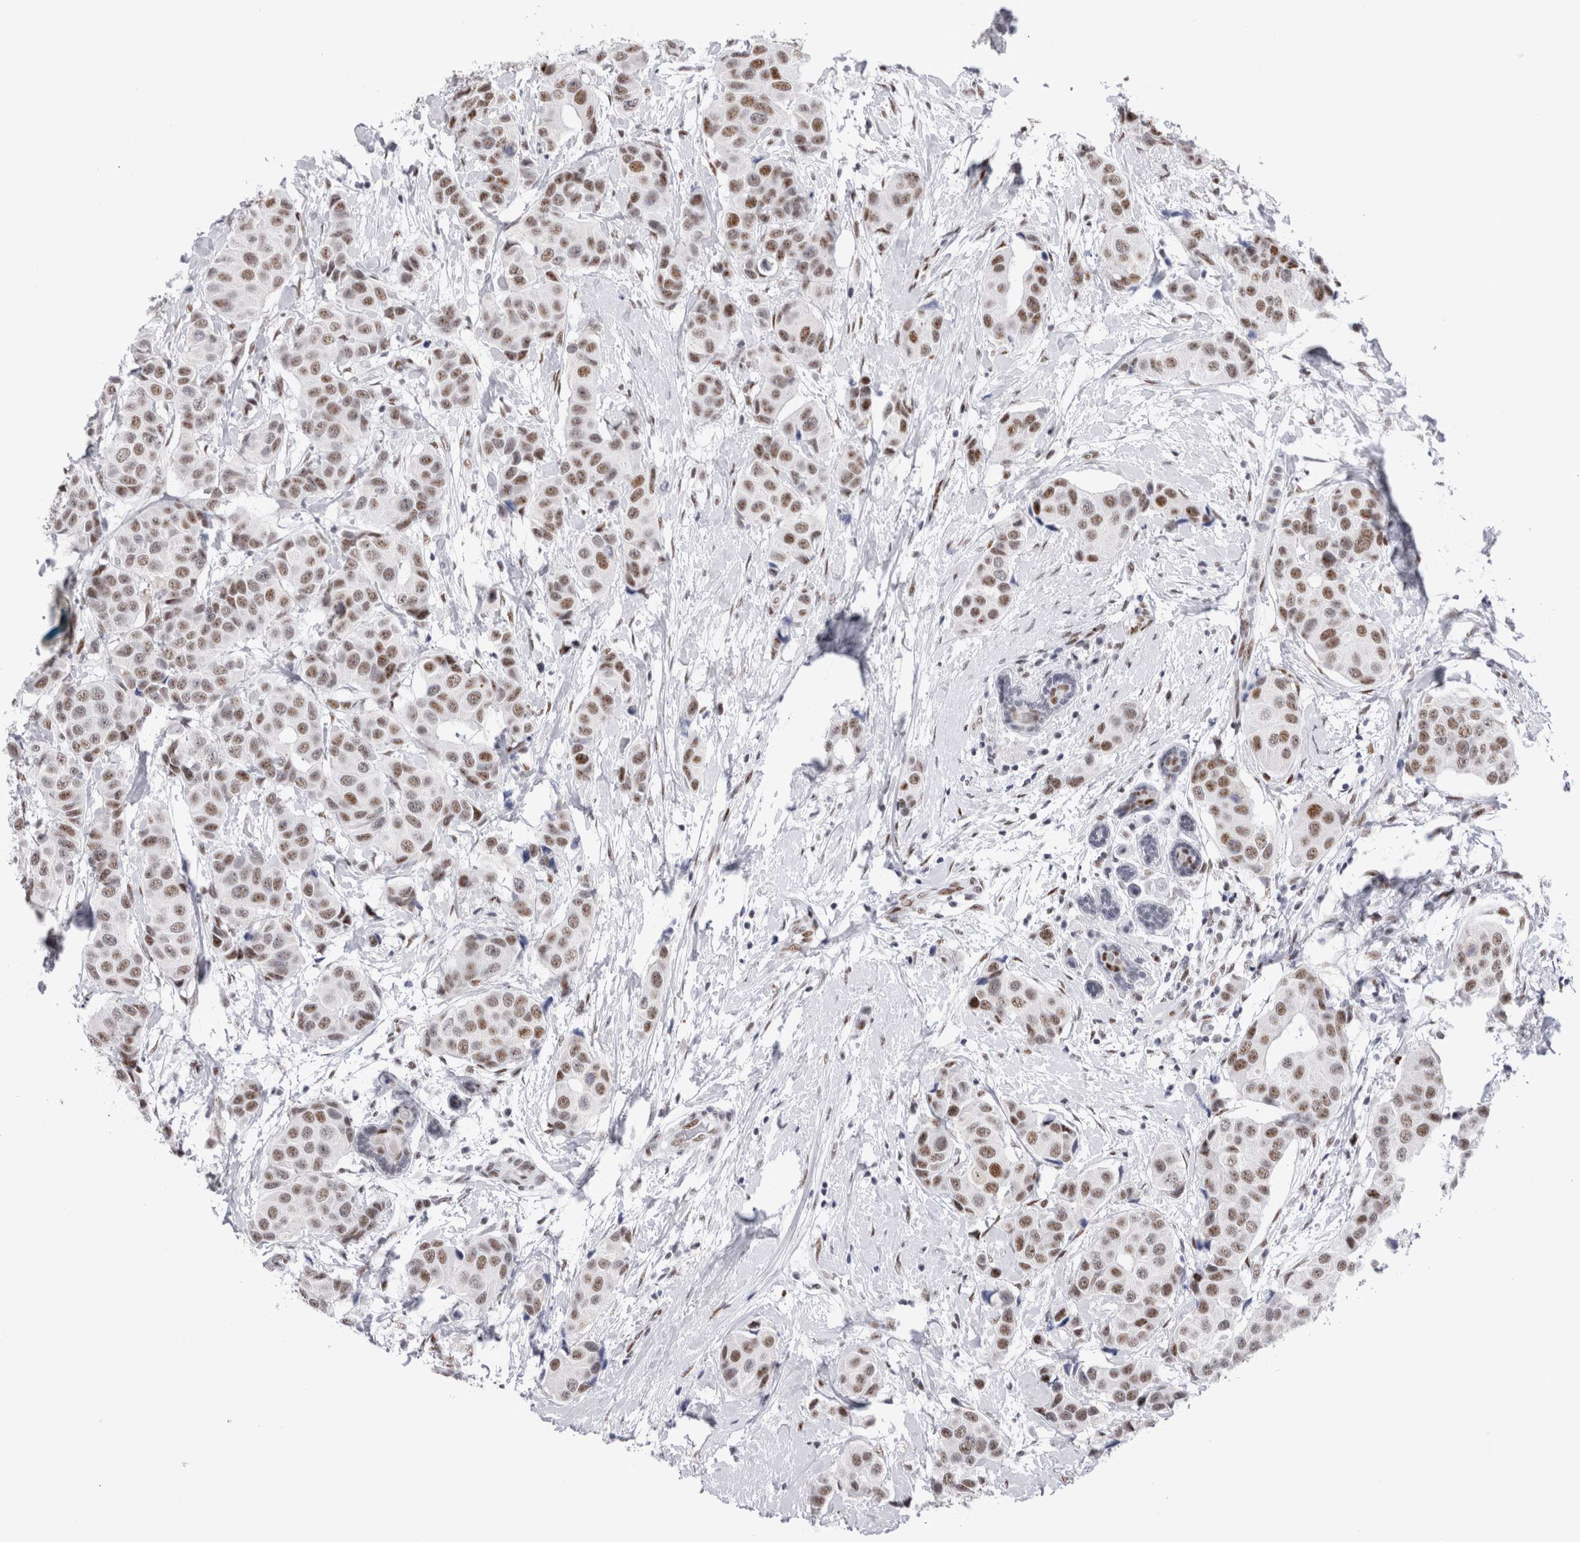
{"staining": {"intensity": "moderate", "quantity": ">75%", "location": "nuclear"}, "tissue": "breast cancer", "cell_type": "Tumor cells", "image_type": "cancer", "snomed": [{"axis": "morphology", "description": "Normal tissue, NOS"}, {"axis": "morphology", "description": "Duct carcinoma"}, {"axis": "topography", "description": "Breast"}], "caption": "A high-resolution photomicrograph shows IHC staining of breast cancer (intraductal carcinoma), which exhibits moderate nuclear staining in approximately >75% of tumor cells.", "gene": "RBM6", "patient": {"sex": "female", "age": 39}}